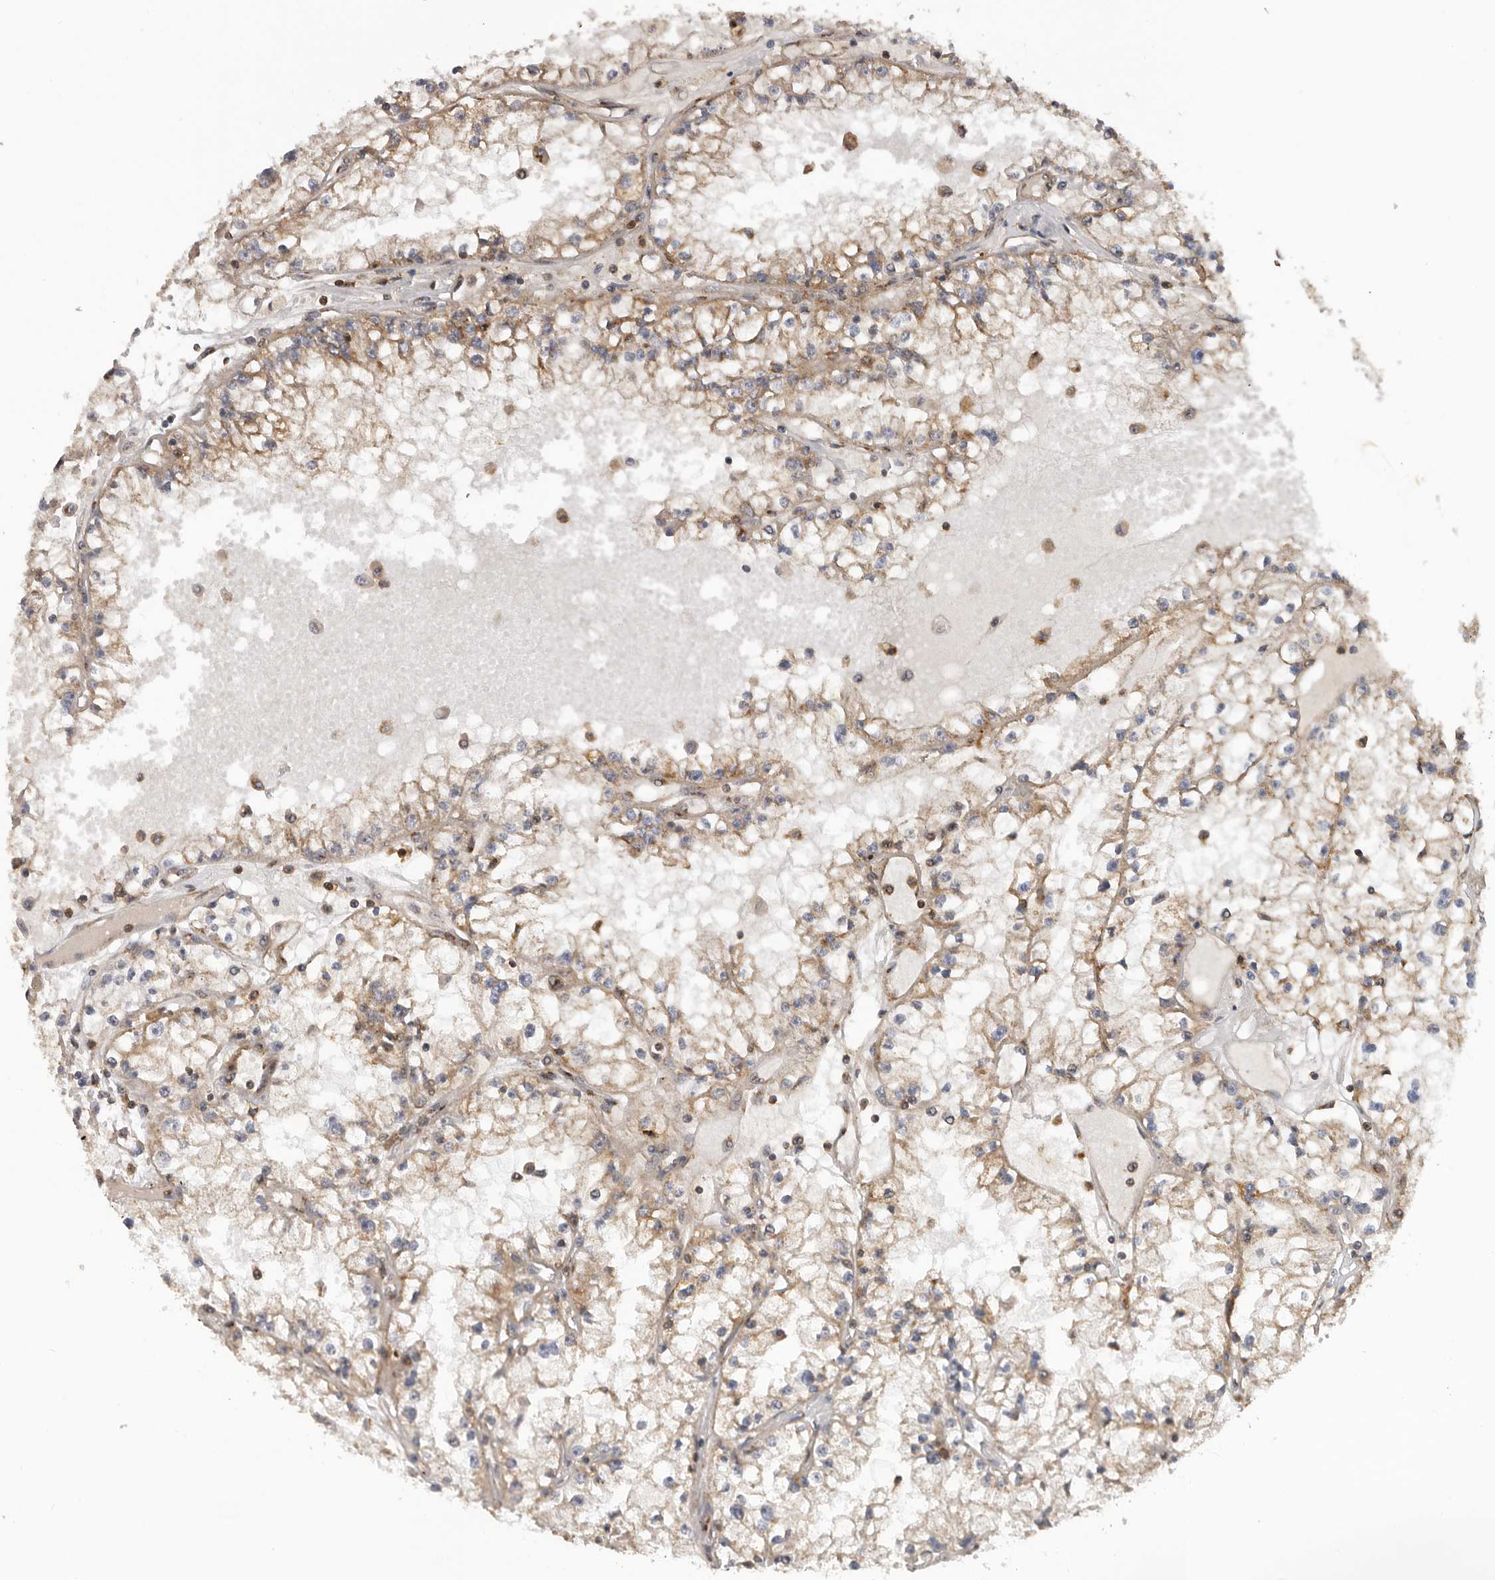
{"staining": {"intensity": "moderate", "quantity": ">75%", "location": "cytoplasmic/membranous"}, "tissue": "renal cancer", "cell_type": "Tumor cells", "image_type": "cancer", "snomed": [{"axis": "morphology", "description": "Adenocarcinoma, NOS"}, {"axis": "topography", "description": "Kidney"}], "caption": "Protein expression analysis of human renal cancer (adenocarcinoma) reveals moderate cytoplasmic/membranous staining in approximately >75% of tumor cells. (Brightfield microscopy of DAB IHC at high magnification).", "gene": "RNF157", "patient": {"sex": "male", "age": 56}}